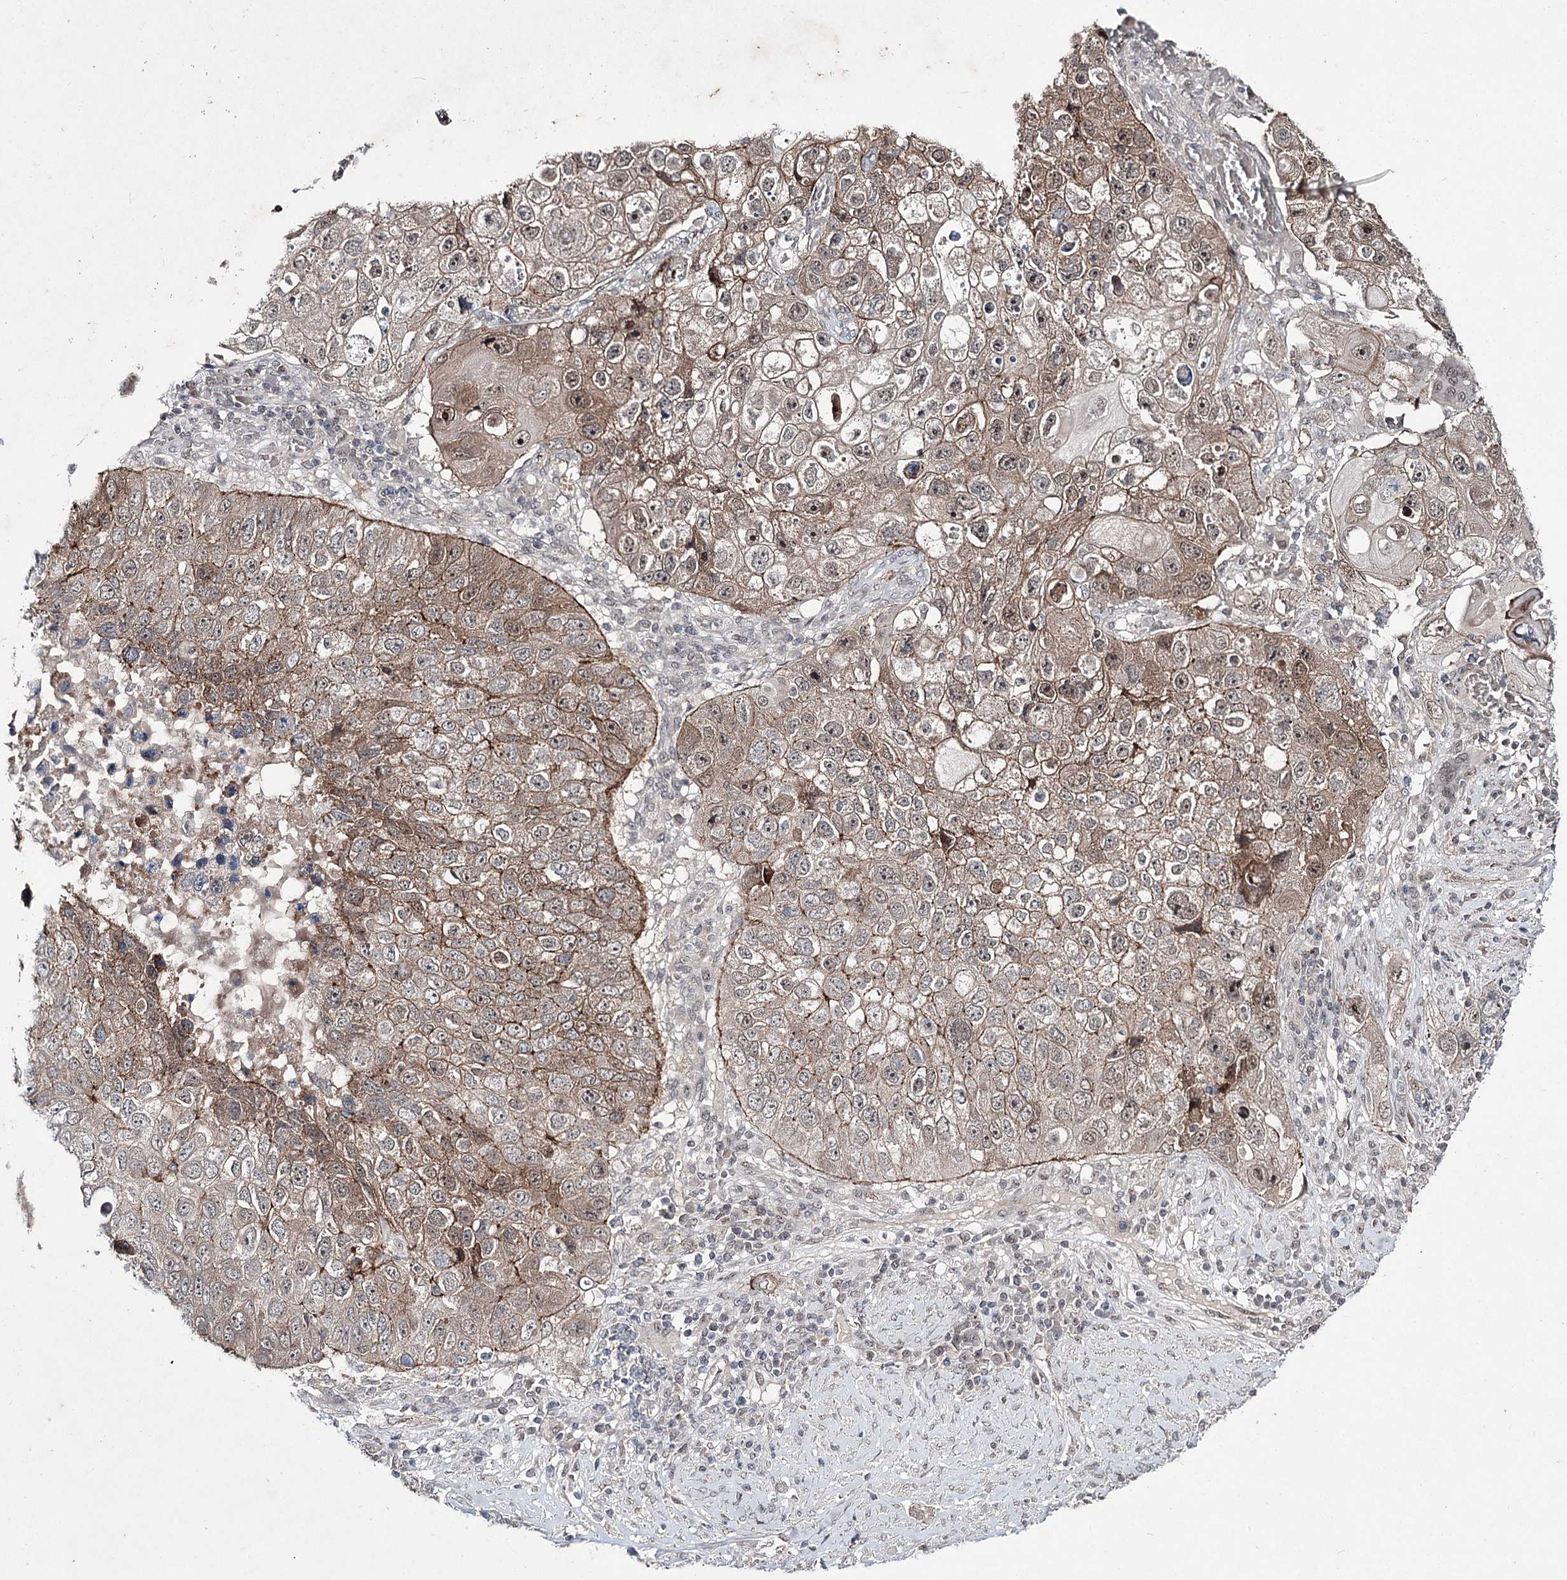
{"staining": {"intensity": "moderate", "quantity": ">75%", "location": "cytoplasmic/membranous"}, "tissue": "lung cancer", "cell_type": "Tumor cells", "image_type": "cancer", "snomed": [{"axis": "morphology", "description": "Squamous cell carcinoma, NOS"}, {"axis": "topography", "description": "Lung"}], "caption": "A micrograph of squamous cell carcinoma (lung) stained for a protein demonstrates moderate cytoplasmic/membranous brown staining in tumor cells. Immunohistochemistry (ihc) stains the protein of interest in brown and the nuclei are stained blue.", "gene": "HOXC11", "patient": {"sex": "male", "age": 61}}